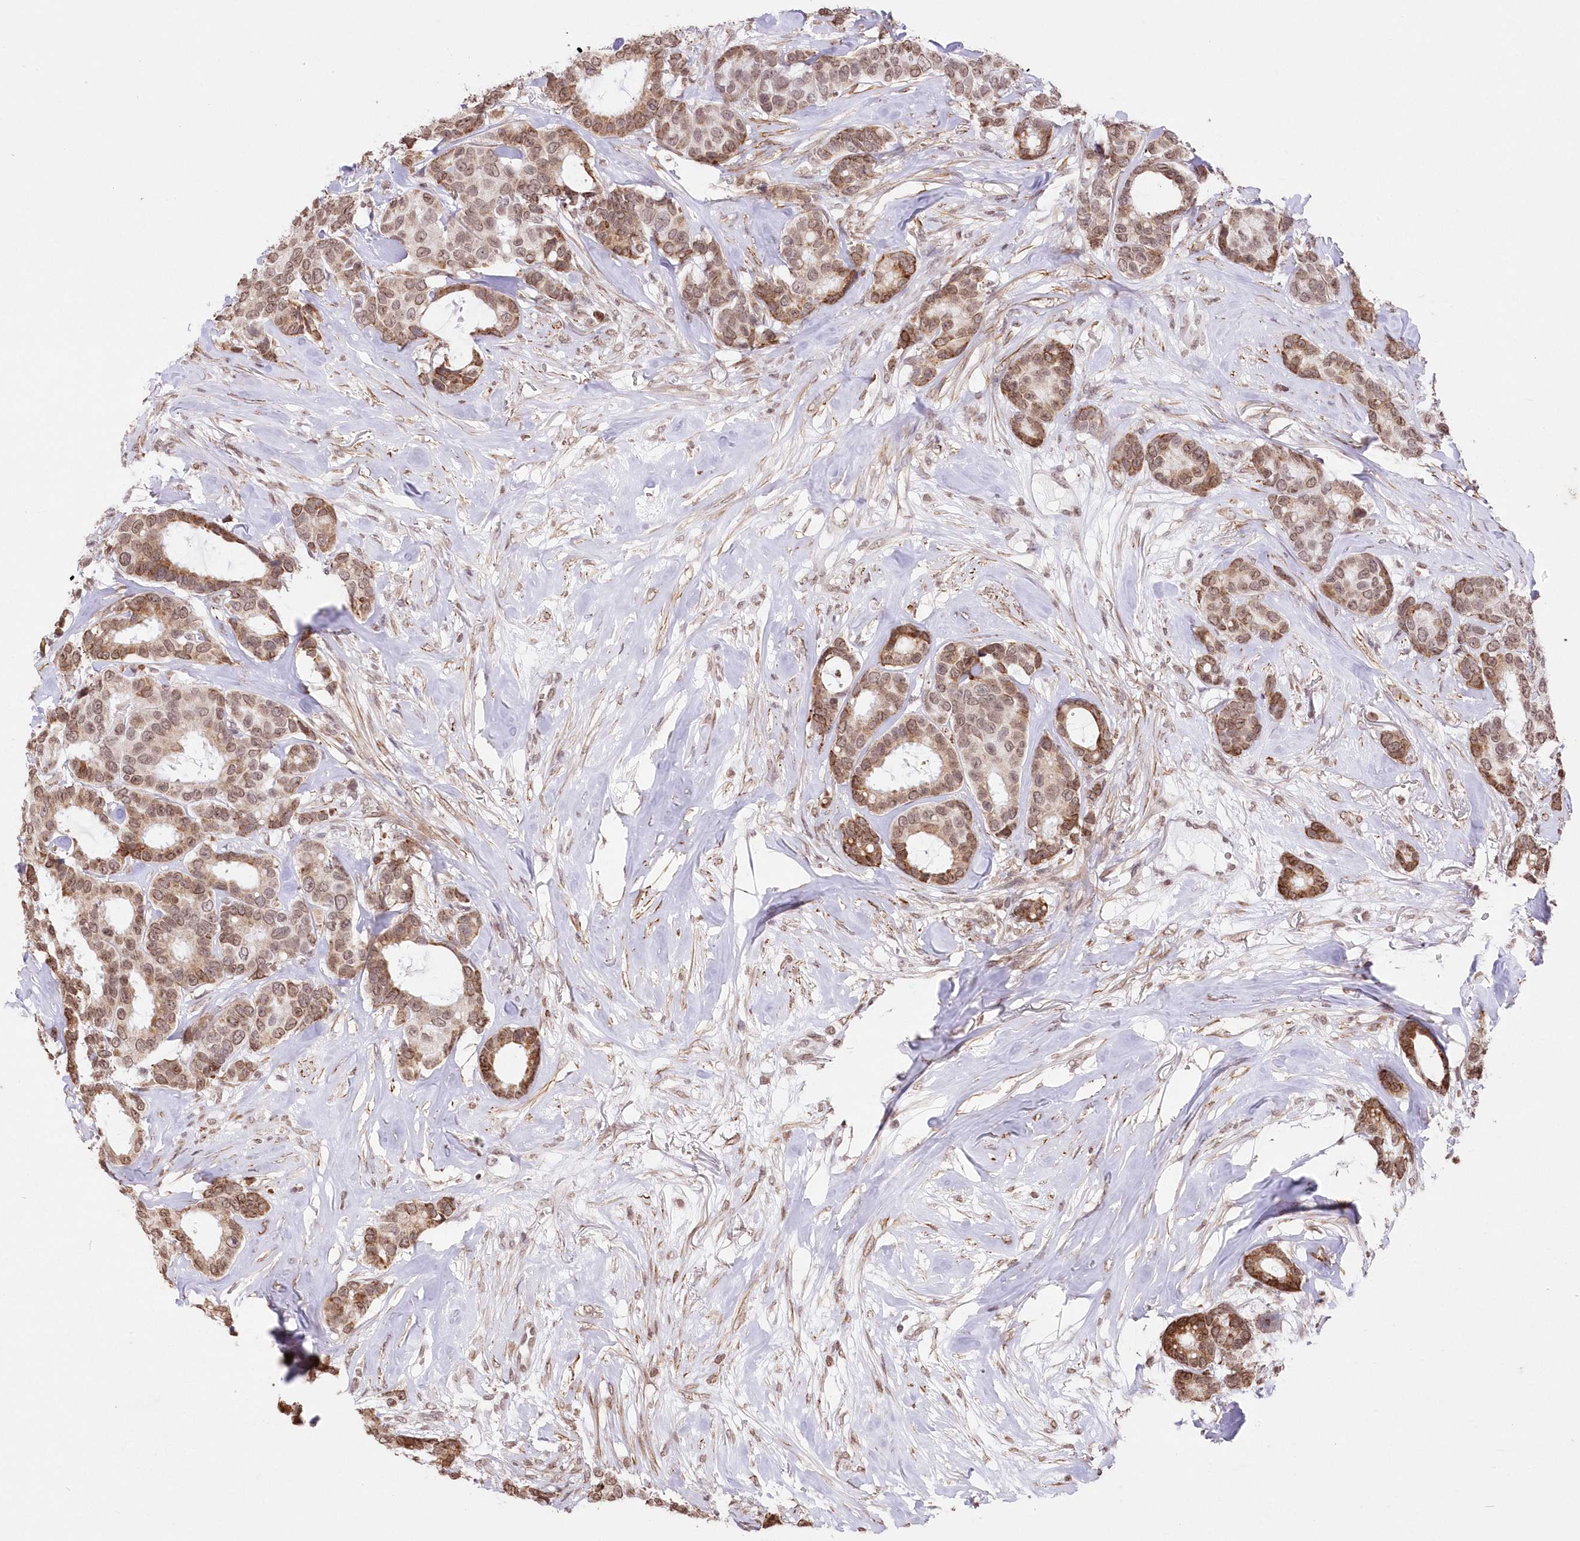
{"staining": {"intensity": "moderate", "quantity": ">75%", "location": "cytoplasmic/membranous,nuclear"}, "tissue": "breast cancer", "cell_type": "Tumor cells", "image_type": "cancer", "snomed": [{"axis": "morphology", "description": "Duct carcinoma"}, {"axis": "topography", "description": "Breast"}], "caption": "Infiltrating ductal carcinoma (breast) stained with DAB immunohistochemistry shows medium levels of moderate cytoplasmic/membranous and nuclear positivity in approximately >75% of tumor cells.", "gene": "RBM27", "patient": {"sex": "female", "age": 87}}